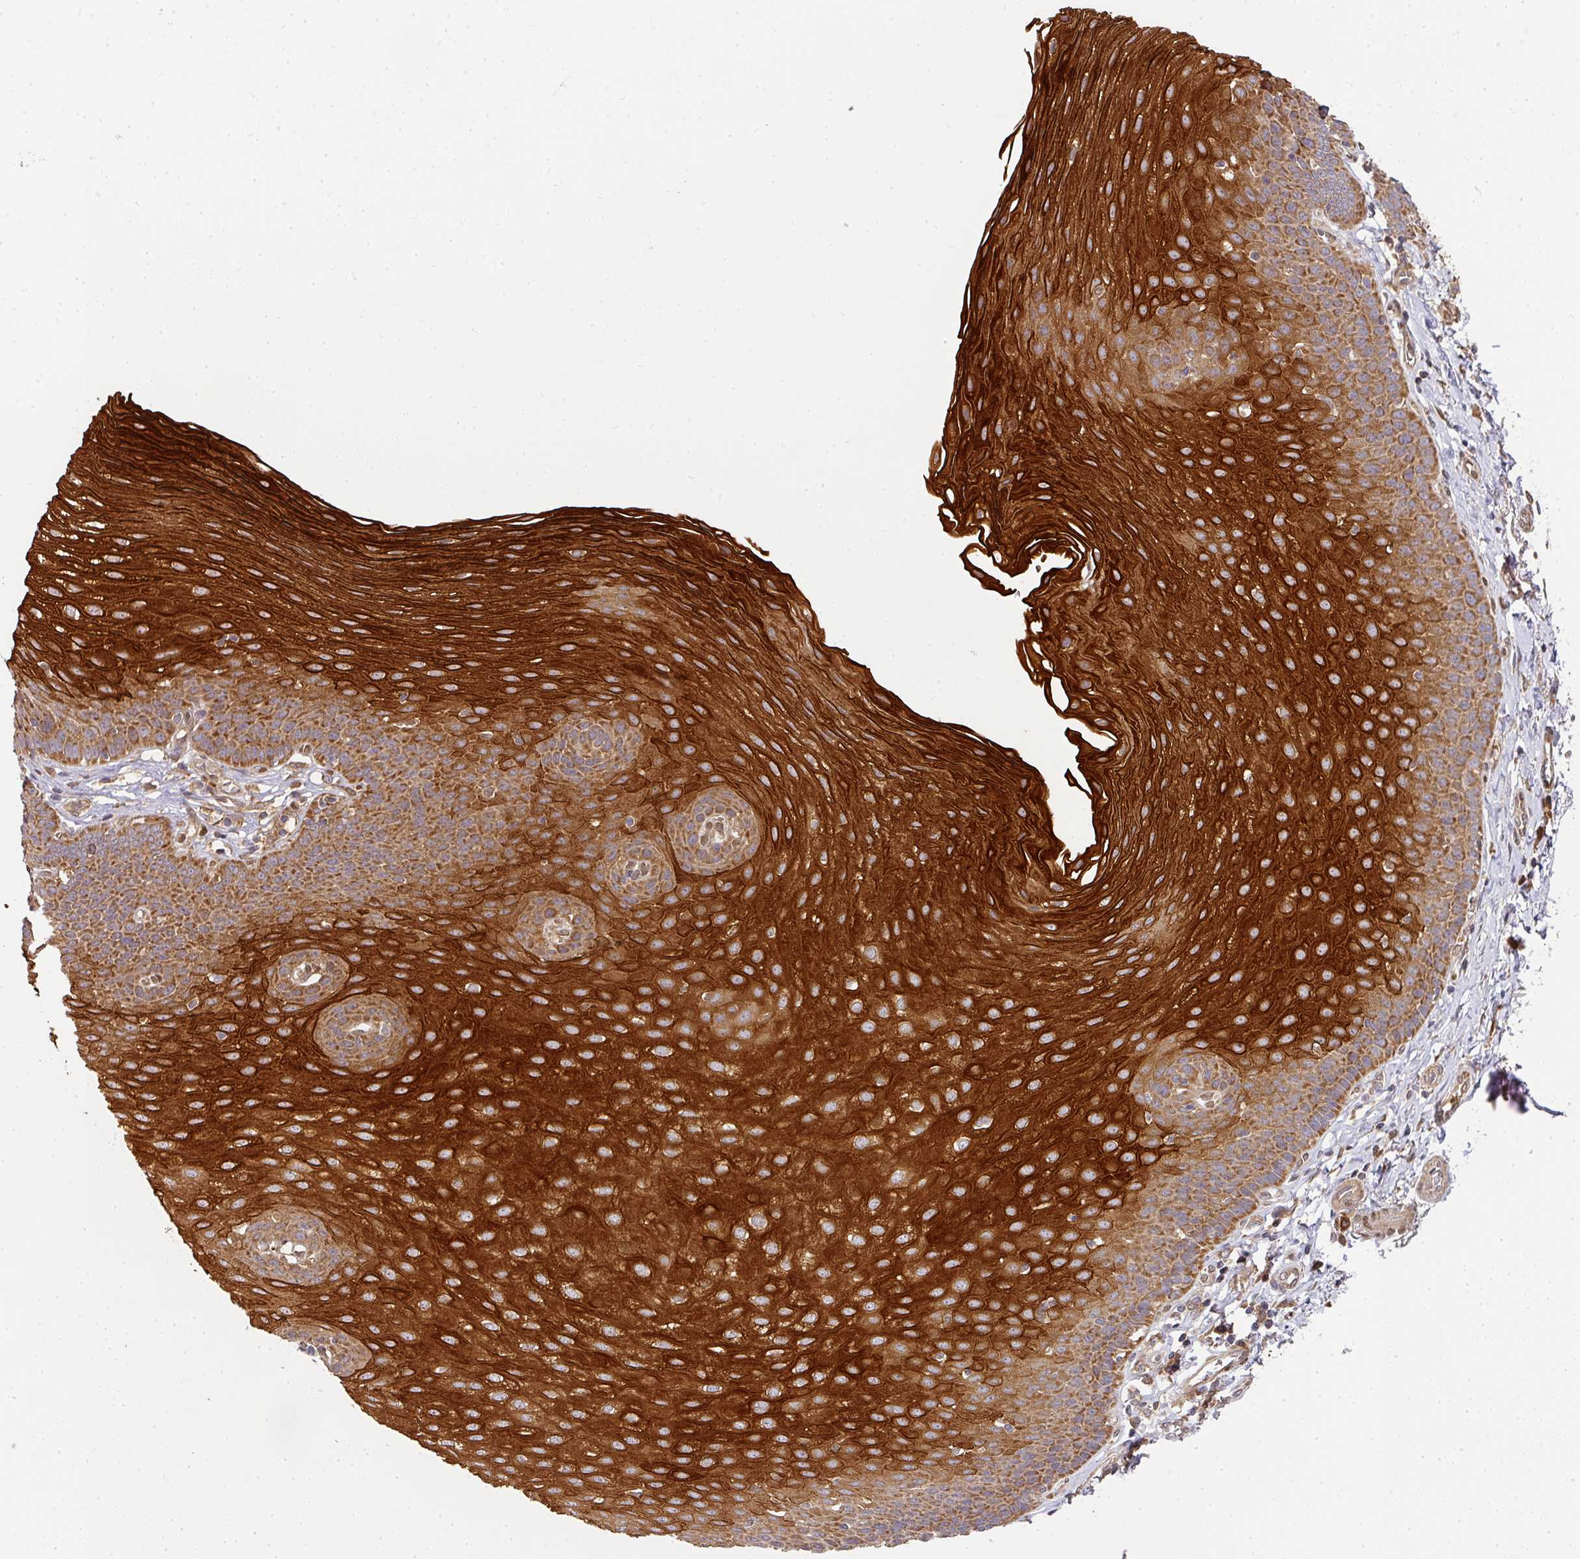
{"staining": {"intensity": "strong", "quantity": ">75%", "location": "cytoplasmic/membranous"}, "tissue": "esophagus", "cell_type": "Squamous epithelial cells", "image_type": "normal", "snomed": [{"axis": "morphology", "description": "Normal tissue, NOS"}, {"axis": "topography", "description": "Esophagus"}], "caption": "Protein analysis of benign esophagus shows strong cytoplasmic/membranous staining in approximately >75% of squamous epithelial cells. (DAB (3,3'-diaminobenzidine) IHC with brightfield microscopy, high magnification).", "gene": "MALSU1", "patient": {"sex": "female", "age": 81}}